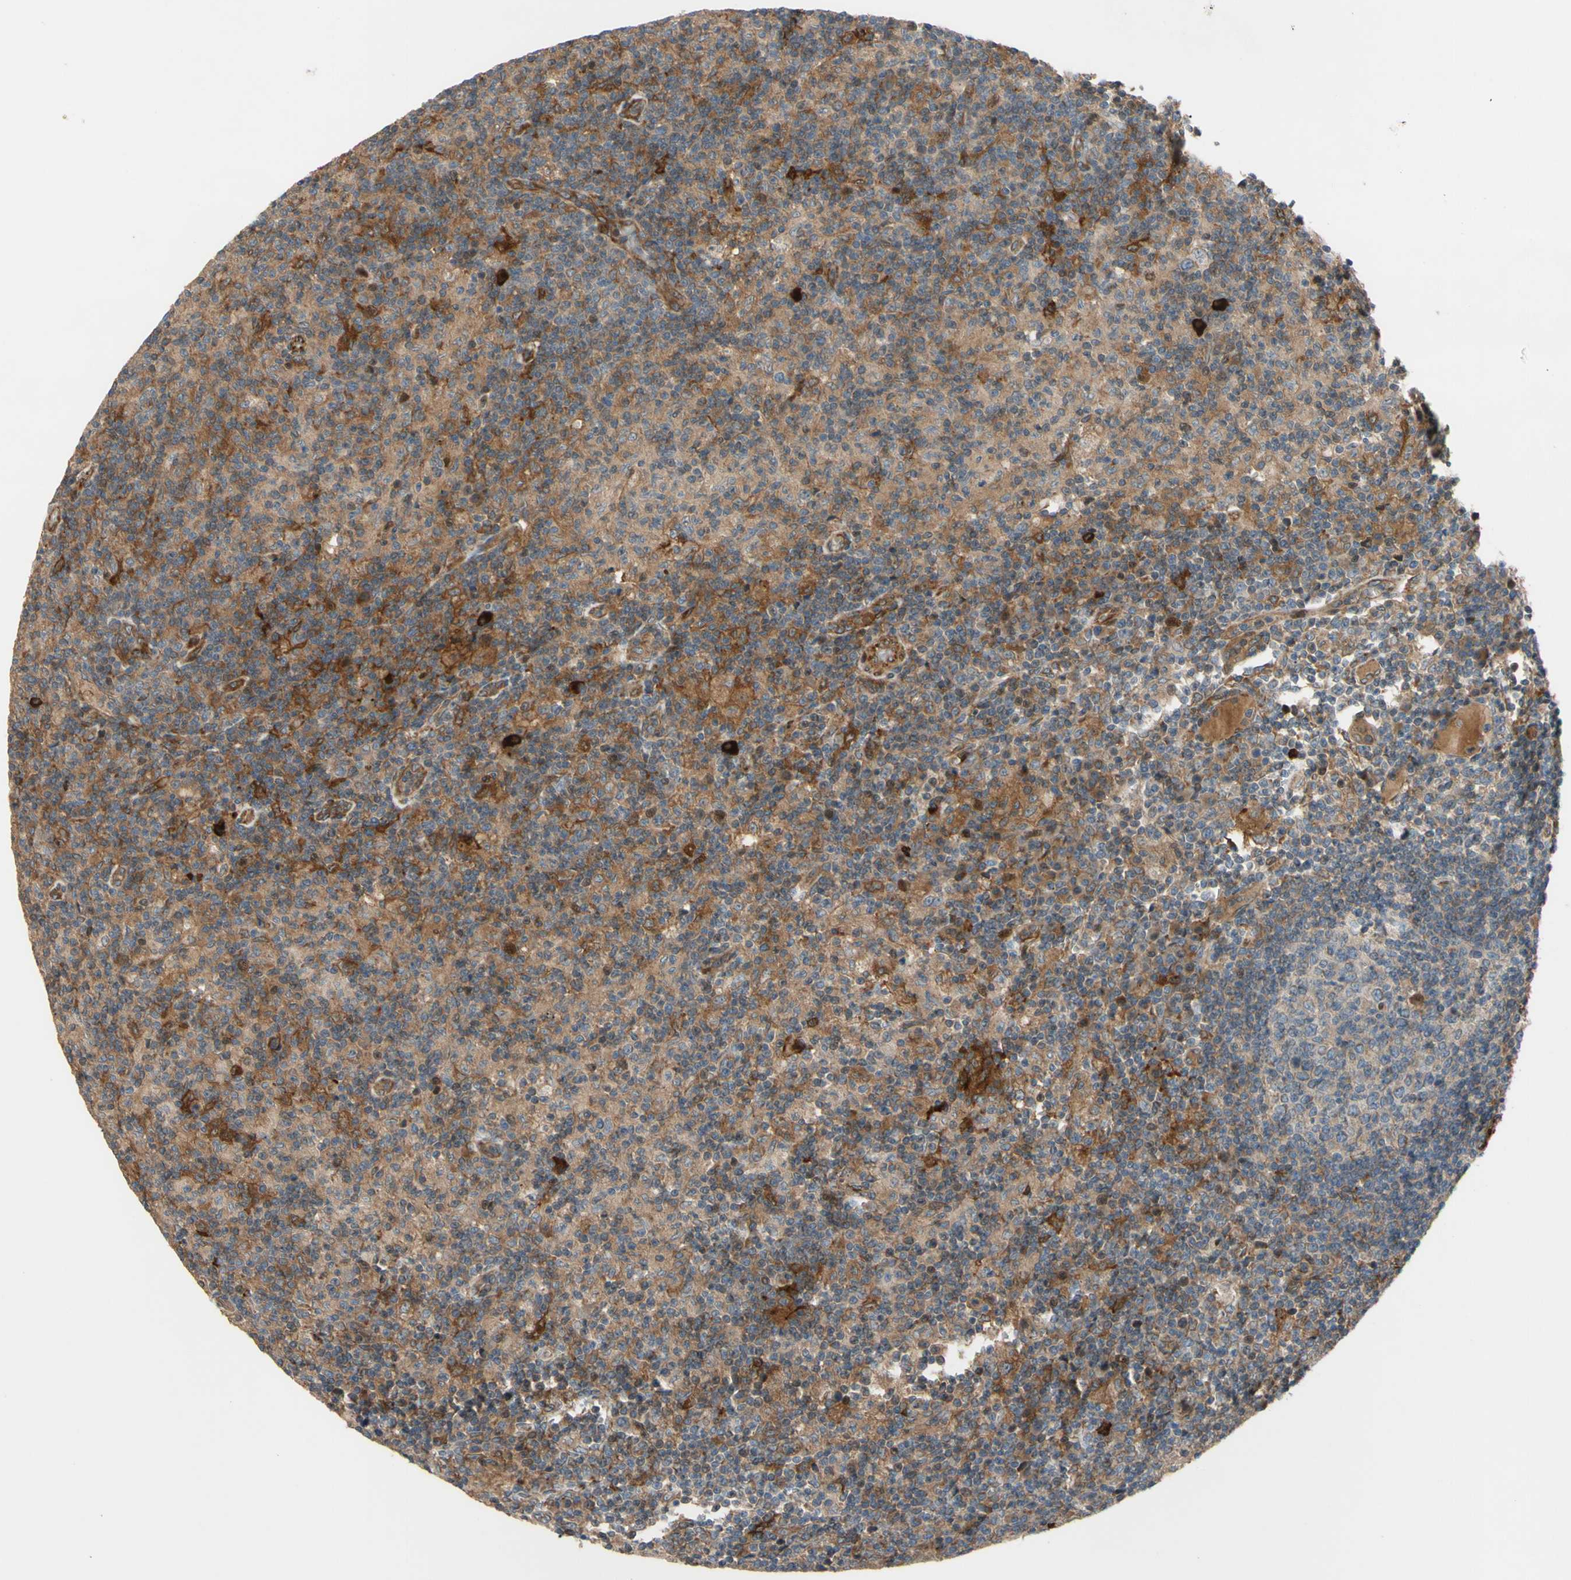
{"staining": {"intensity": "weak", "quantity": ">75%", "location": "cytoplasmic/membranous"}, "tissue": "lymph node", "cell_type": "Germinal center cells", "image_type": "normal", "snomed": [{"axis": "morphology", "description": "Normal tissue, NOS"}, {"axis": "morphology", "description": "Inflammation, NOS"}, {"axis": "topography", "description": "Lymph node"}], "caption": "Immunohistochemical staining of unremarkable lymph node exhibits low levels of weak cytoplasmic/membranous positivity in about >75% of germinal center cells.", "gene": "SPTLC1", "patient": {"sex": "male", "age": 55}}